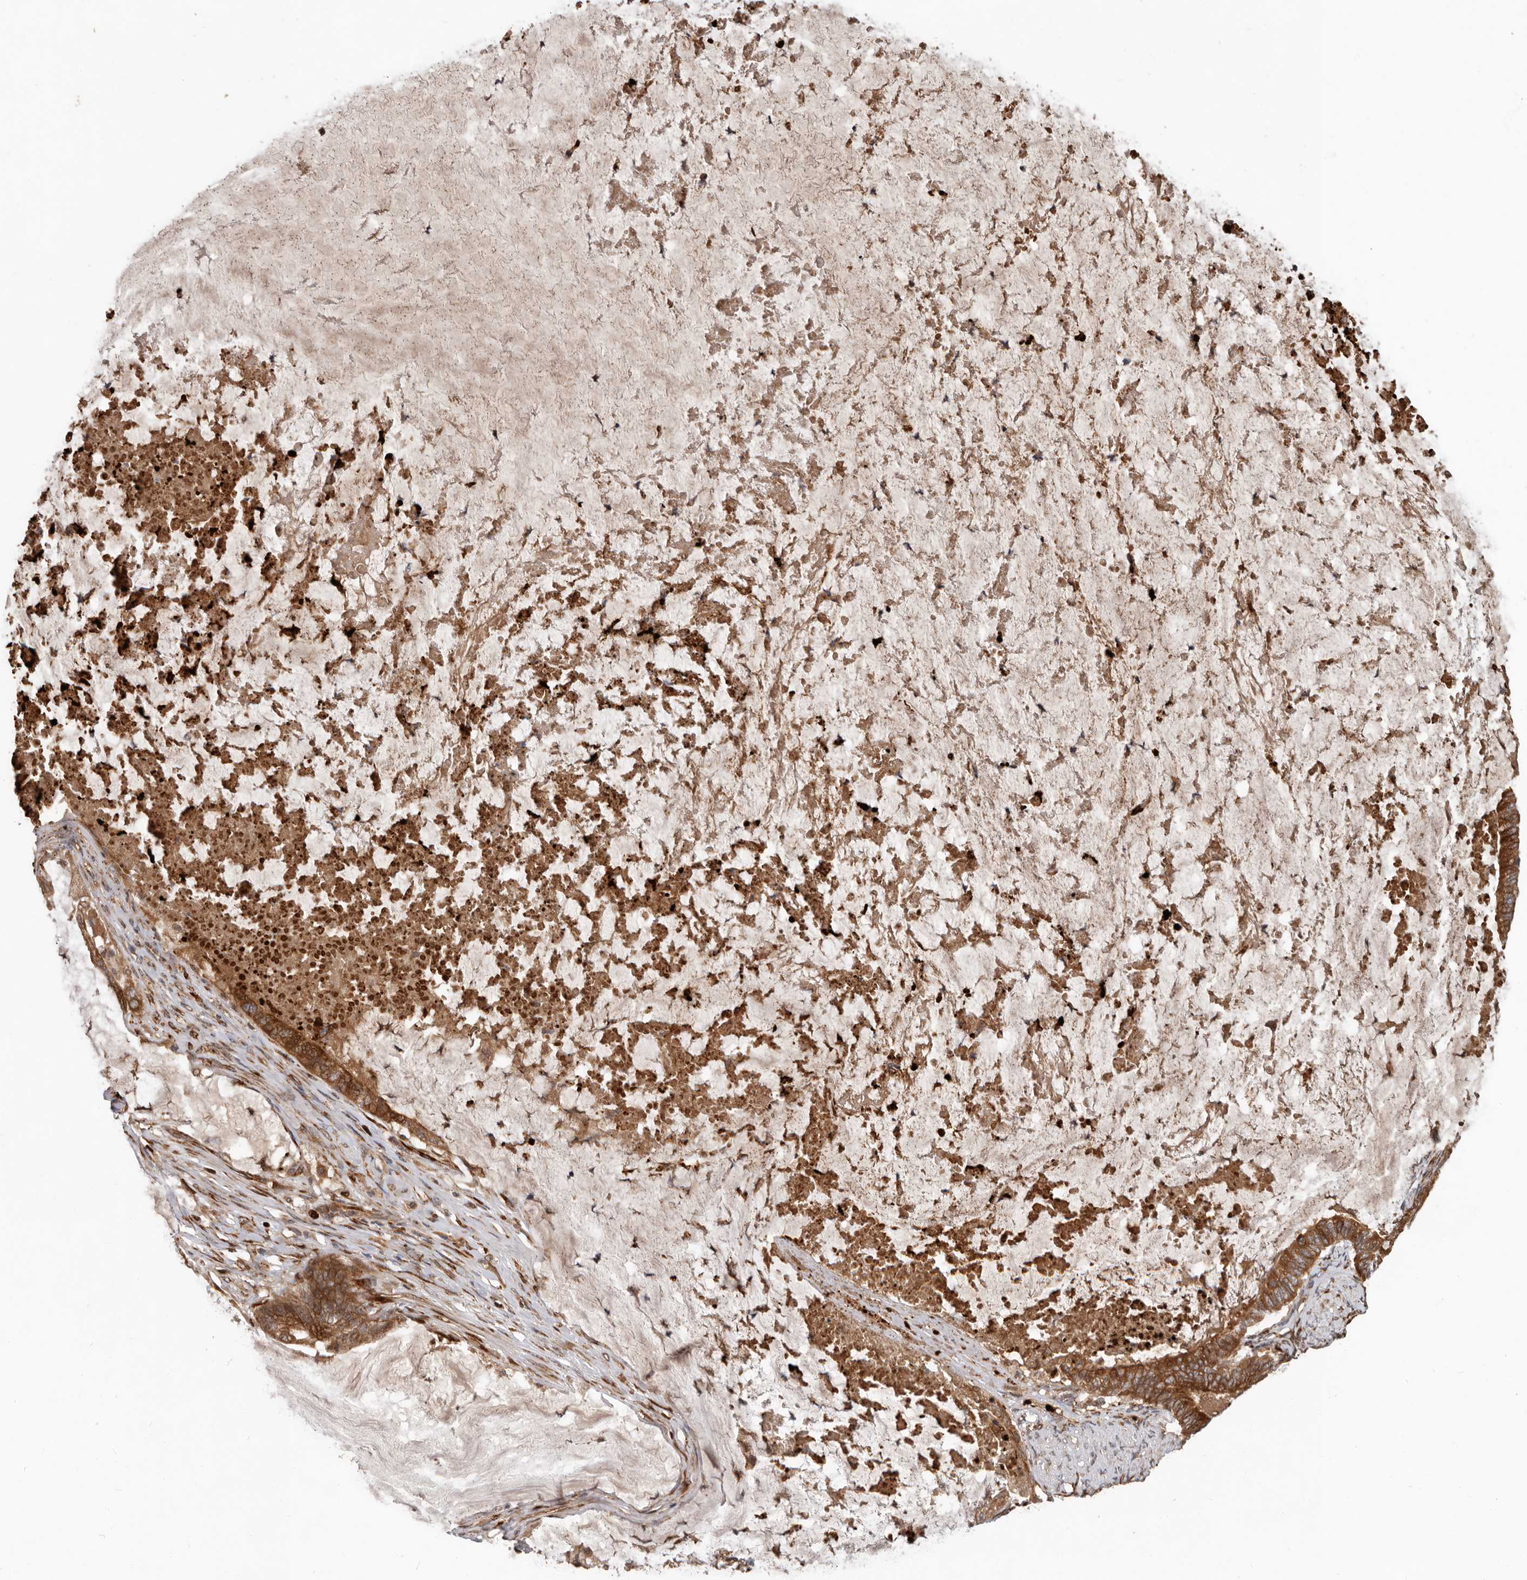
{"staining": {"intensity": "moderate", "quantity": ">75%", "location": "cytoplasmic/membranous"}, "tissue": "ovarian cancer", "cell_type": "Tumor cells", "image_type": "cancer", "snomed": [{"axis": "morphology", "description": "Cystadenocarcinoma, mucinous, NOS"}, {"axis": "topography", "description": "Ovary"}], "caption": "This is a photomicrograph of IHC staining of ovarian mucinous cystadenocarcinoma, which shows moderate staining in the cytoplasmic/membranous of tumor cells.", "gene": "MTF1", "patient": {"sex": "female", "age": 61}}